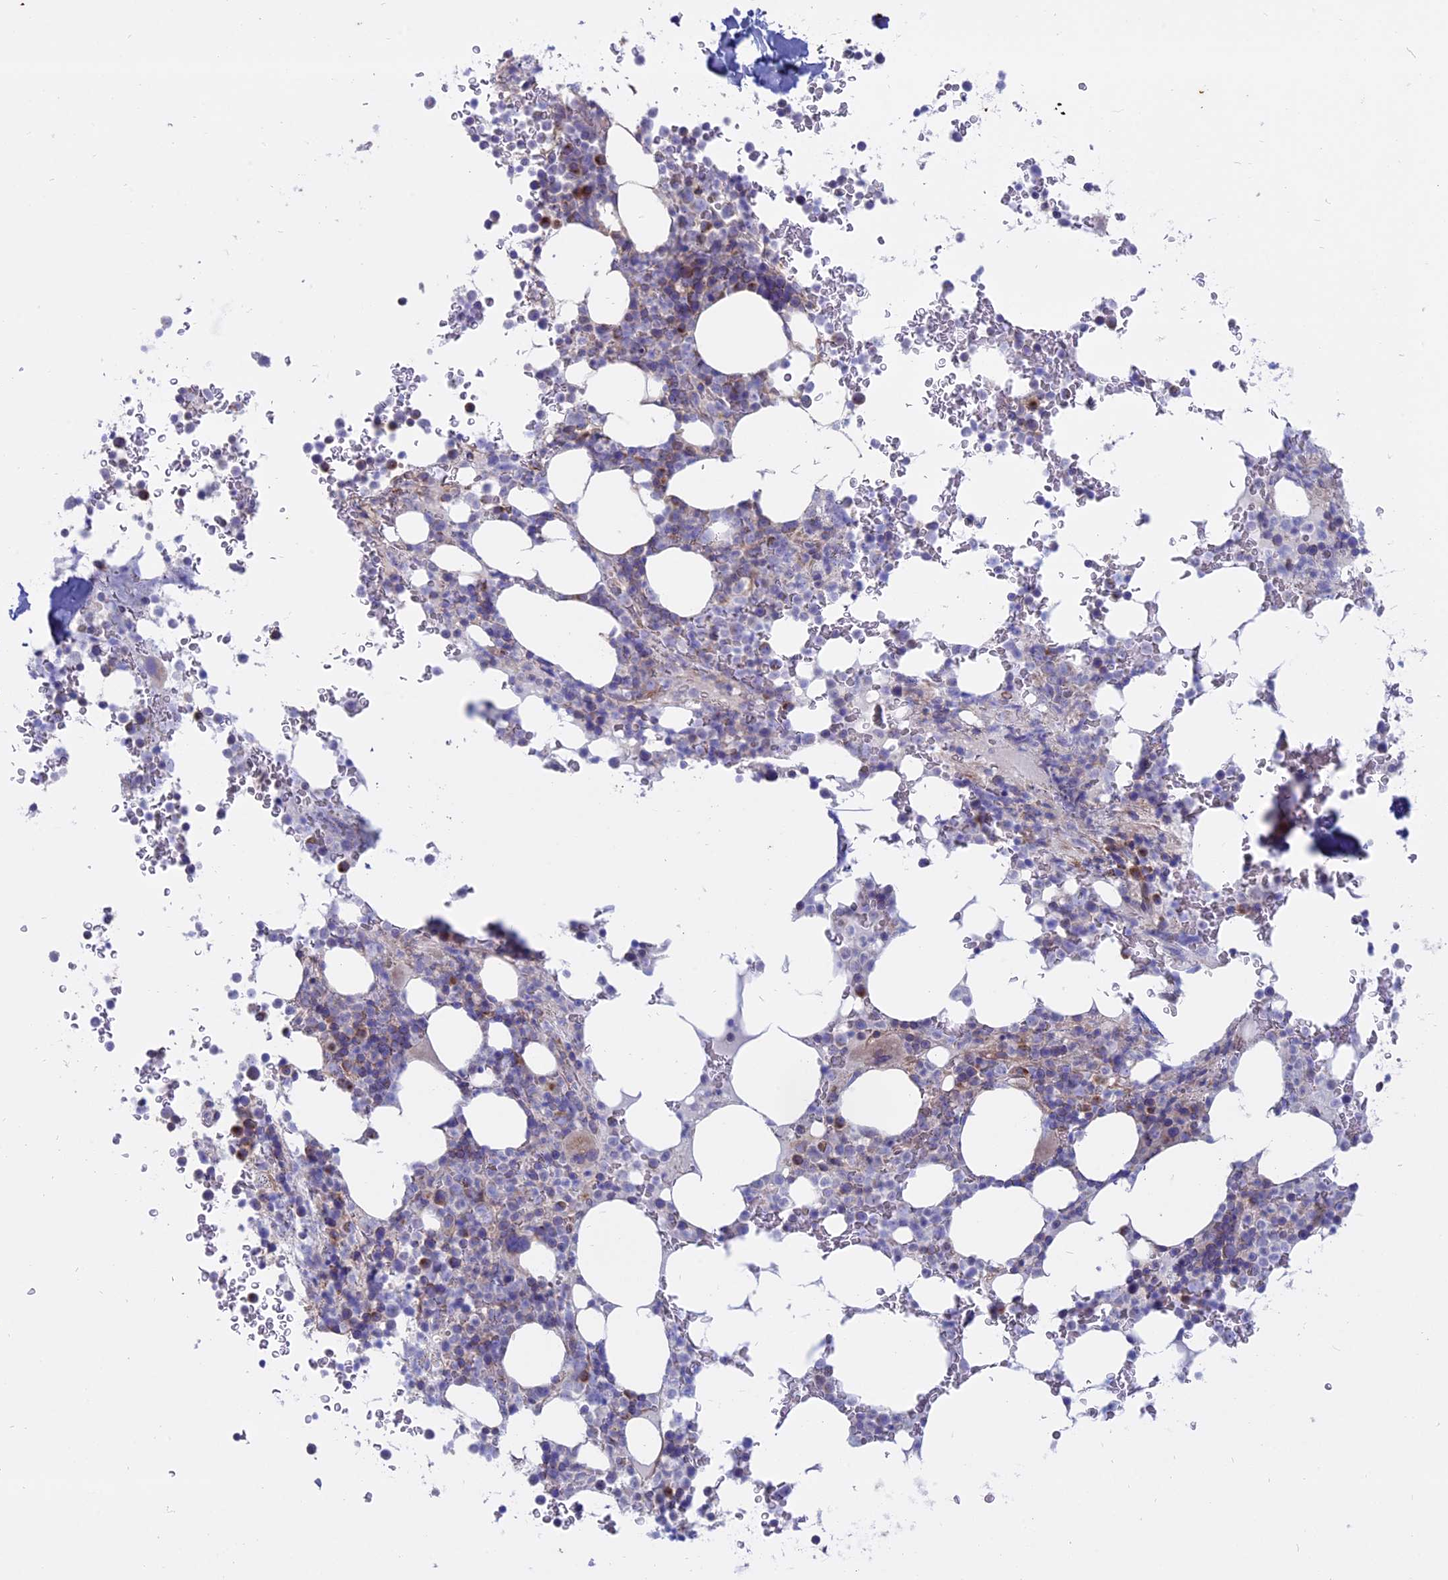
{"staining": {"intensity": "moderate", "quantity": "<25%", "location": "cytoplasmic/membranous"}, "tissue": "bone marrow", "cell_type": "Hematopoietic cells", "image_type": "normal", "snomed": [{"axis": "morphology", "description": "Normal tissue, NOS"}, {"axis": "topography", "description": "Bone marrow"}], "caption": "Immunohistochemical staining of normal bone marrow exhibits low levels of moderate cytoplasmic/membranous positivity in approximately <25% of hematopoietic cells. Immunohistochemistry stains the protein of interest in brown and the nuclei are stained blue.", "gene": "MYO5B", "patient": {"sex": "male", "age": 58}}